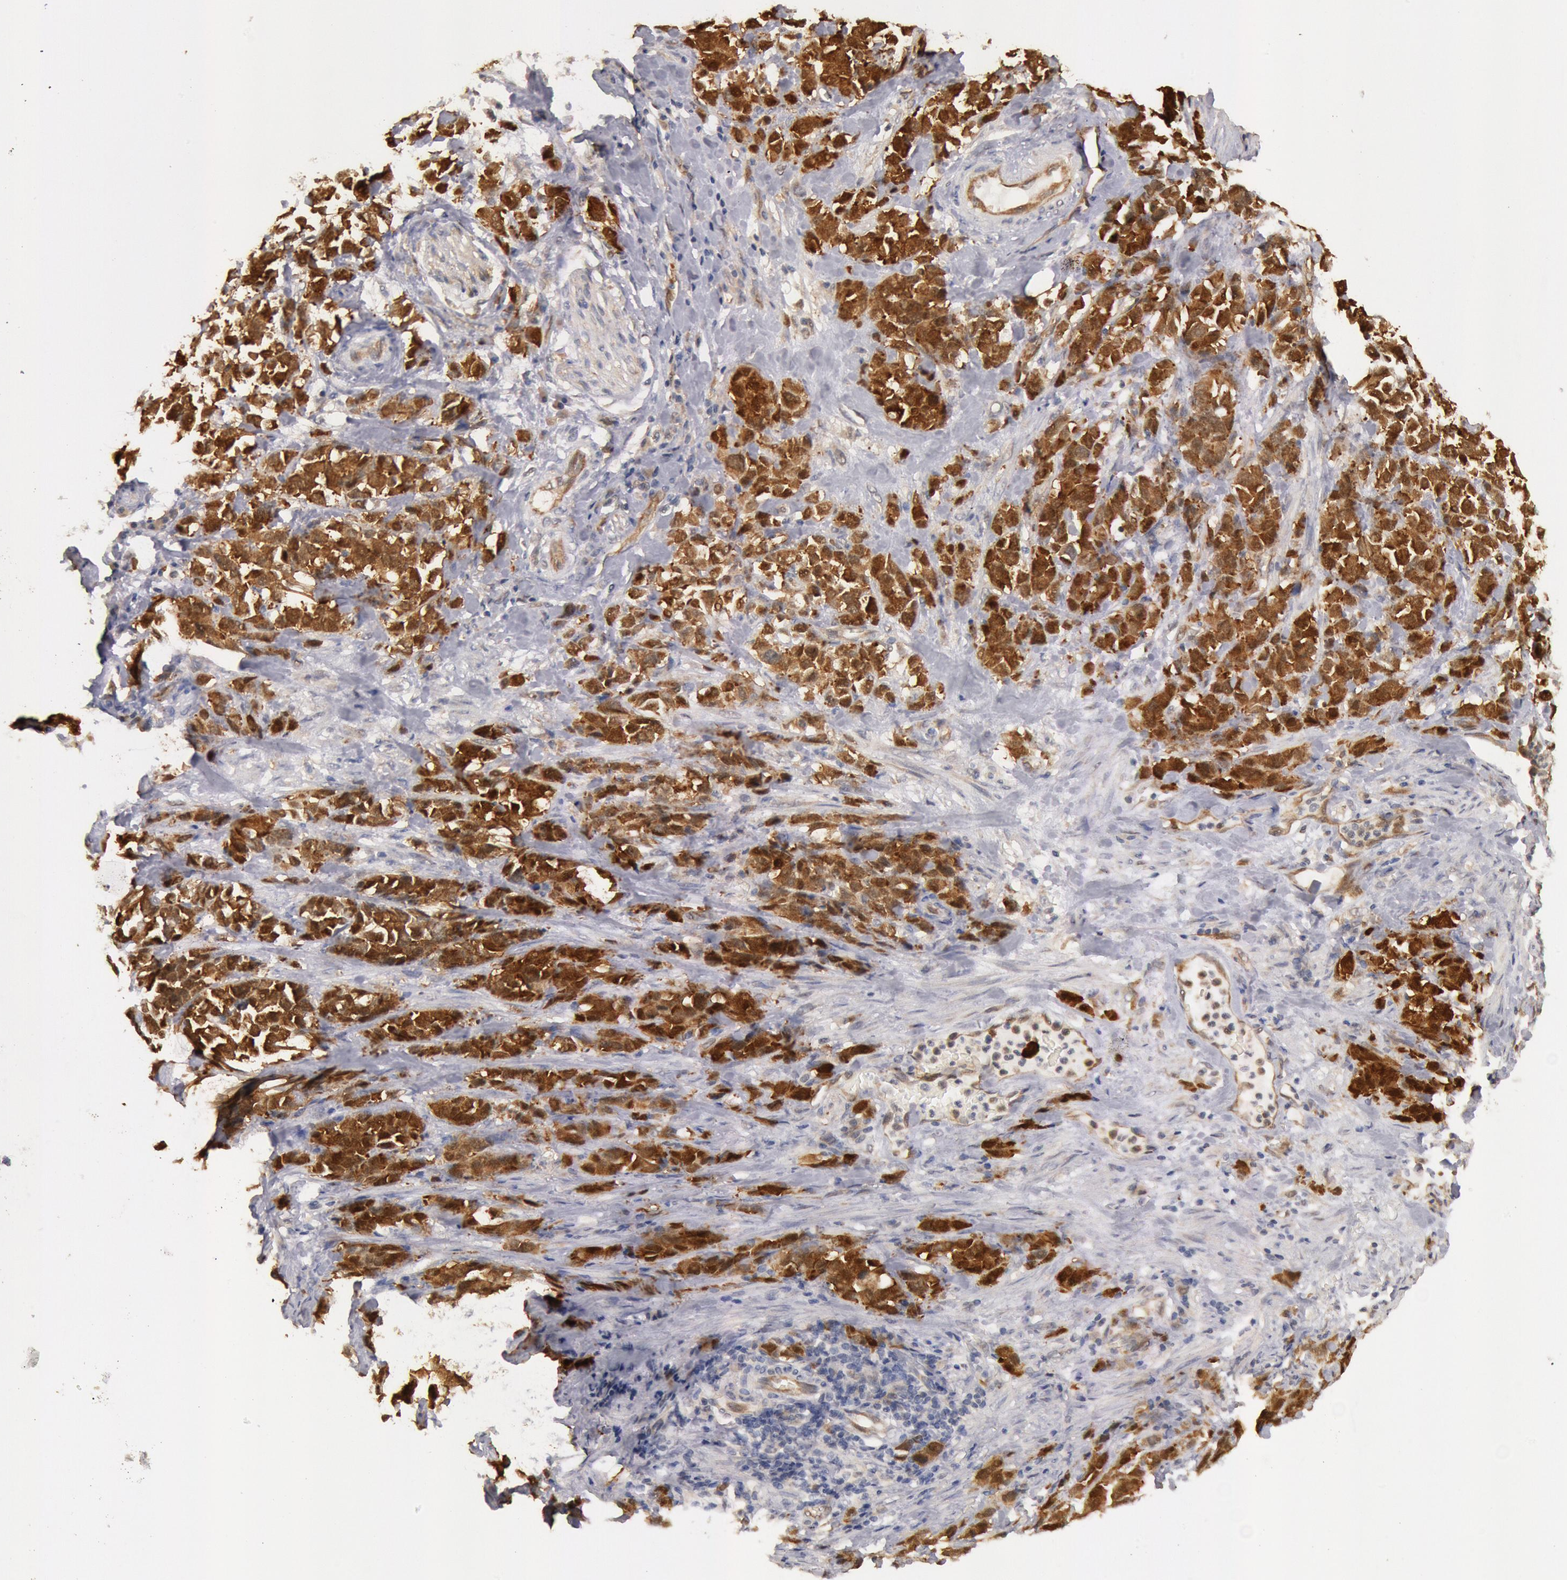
{"staining": {"intensity": "moderate", "quantity": ">75%", "location": "cytoplasmic/membranous"}, "tissue": "stomach cancer", "cell_type": "Tumor cells", "image_type": "cancer", "snomed": [{"axis": "morphology", "description": "Adenocarcinoma, NOS"}, {"axis": "topography", "description": "Stomach, upper"}], "caption": "Stomach cancer stained for a protein (brown) shows moderate cytoplasmic/membranous positive staining in about >75% of tumor cells.", "gene": "DNAJA1", "patient": {"sex": "male", "age": 71}}